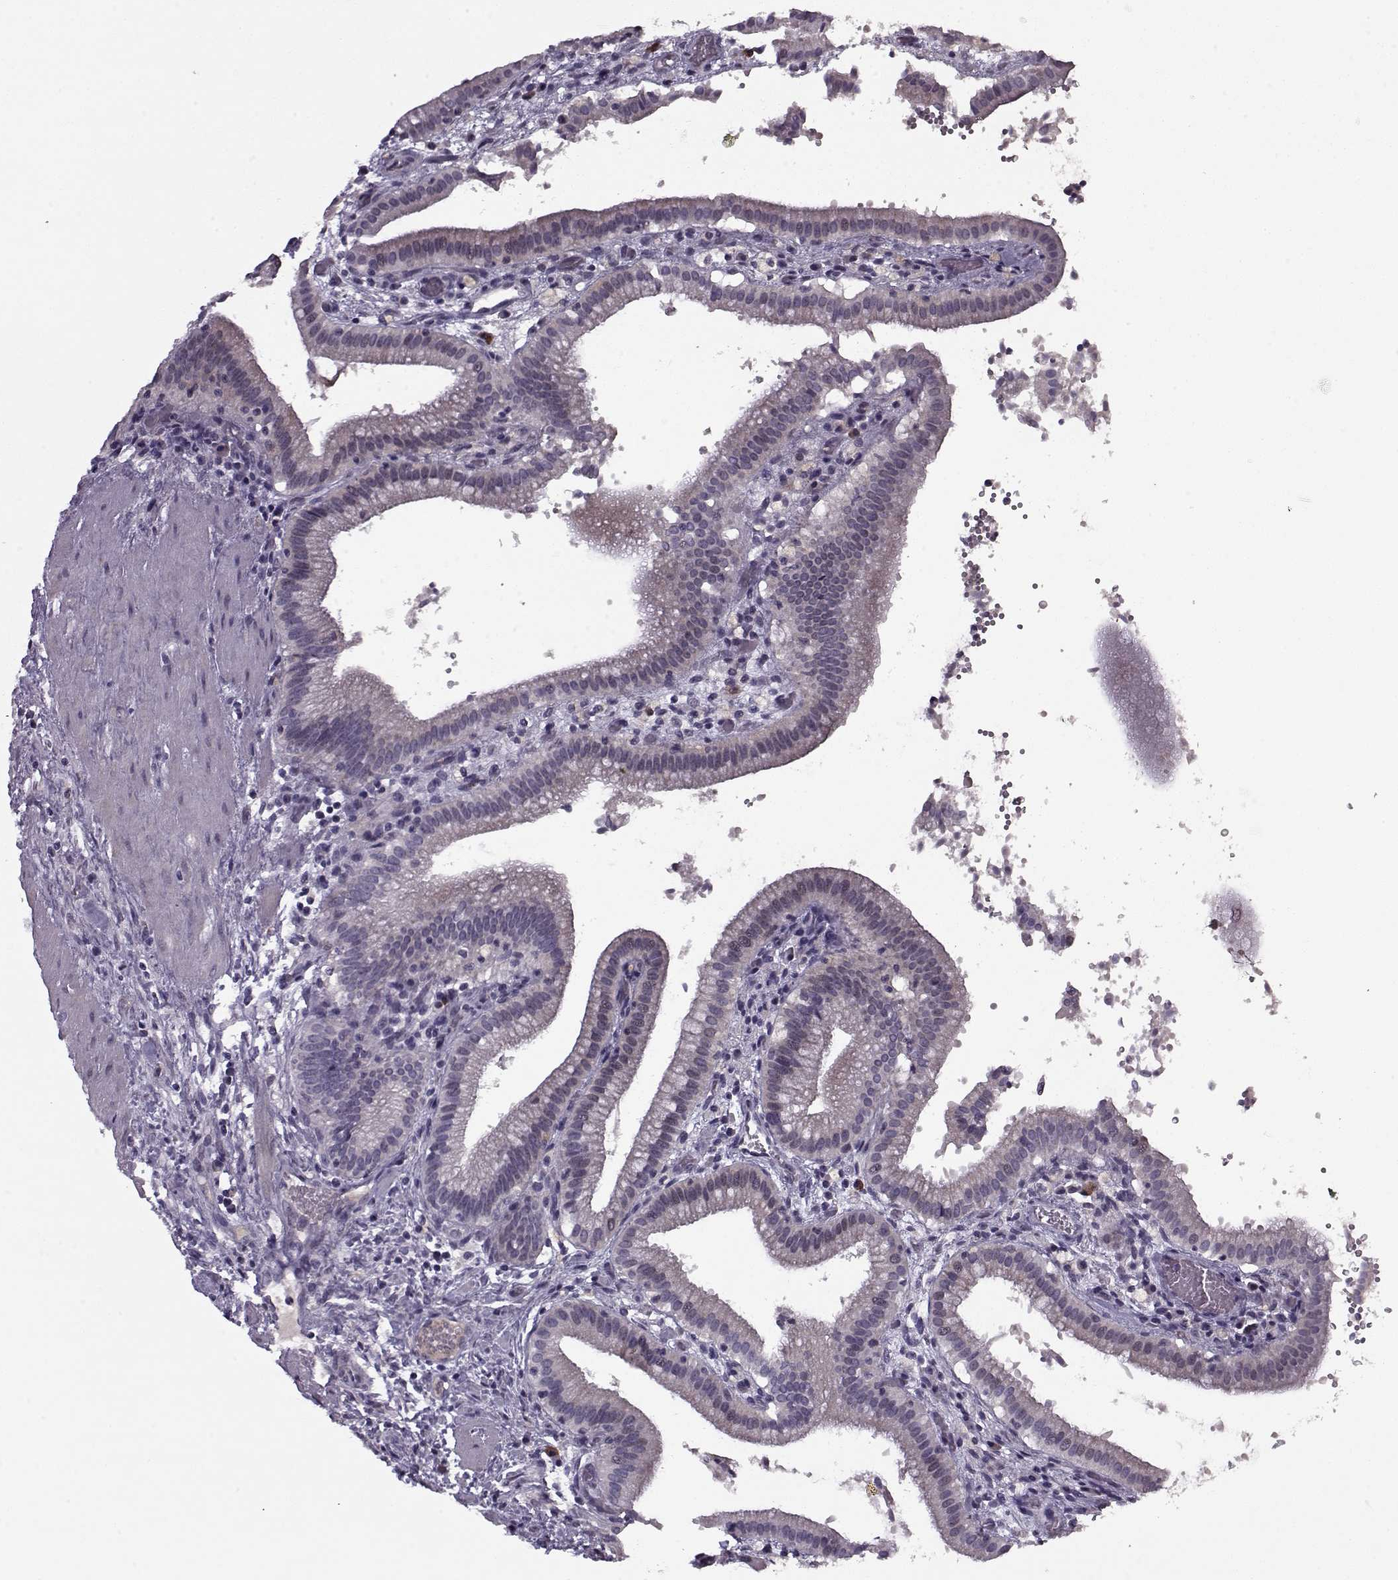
{"staining": {"intensity": "negative", "quantity": "none", "location": "none"}, "tissue": "gallbladder", "cell_type": "Glandular cells", "image_type": "normal", "snomed": [{"axis": "morphology", "description": "Normal tissue, NOS"}, {"axis": "topography", "description": "Gallbladder"}], "caption": "Immunohistochemistry (IHC) micrograph of unremarkable human gallbladder stained for a protein (brown), which reveals no staining in glandular cells. (DAB (3,3'-diaminobenzidine) IHC visualized using brightfield microscopy, high magnification).", "gene": "KRT9", "patient": {"sex": "male", "age": 42}}